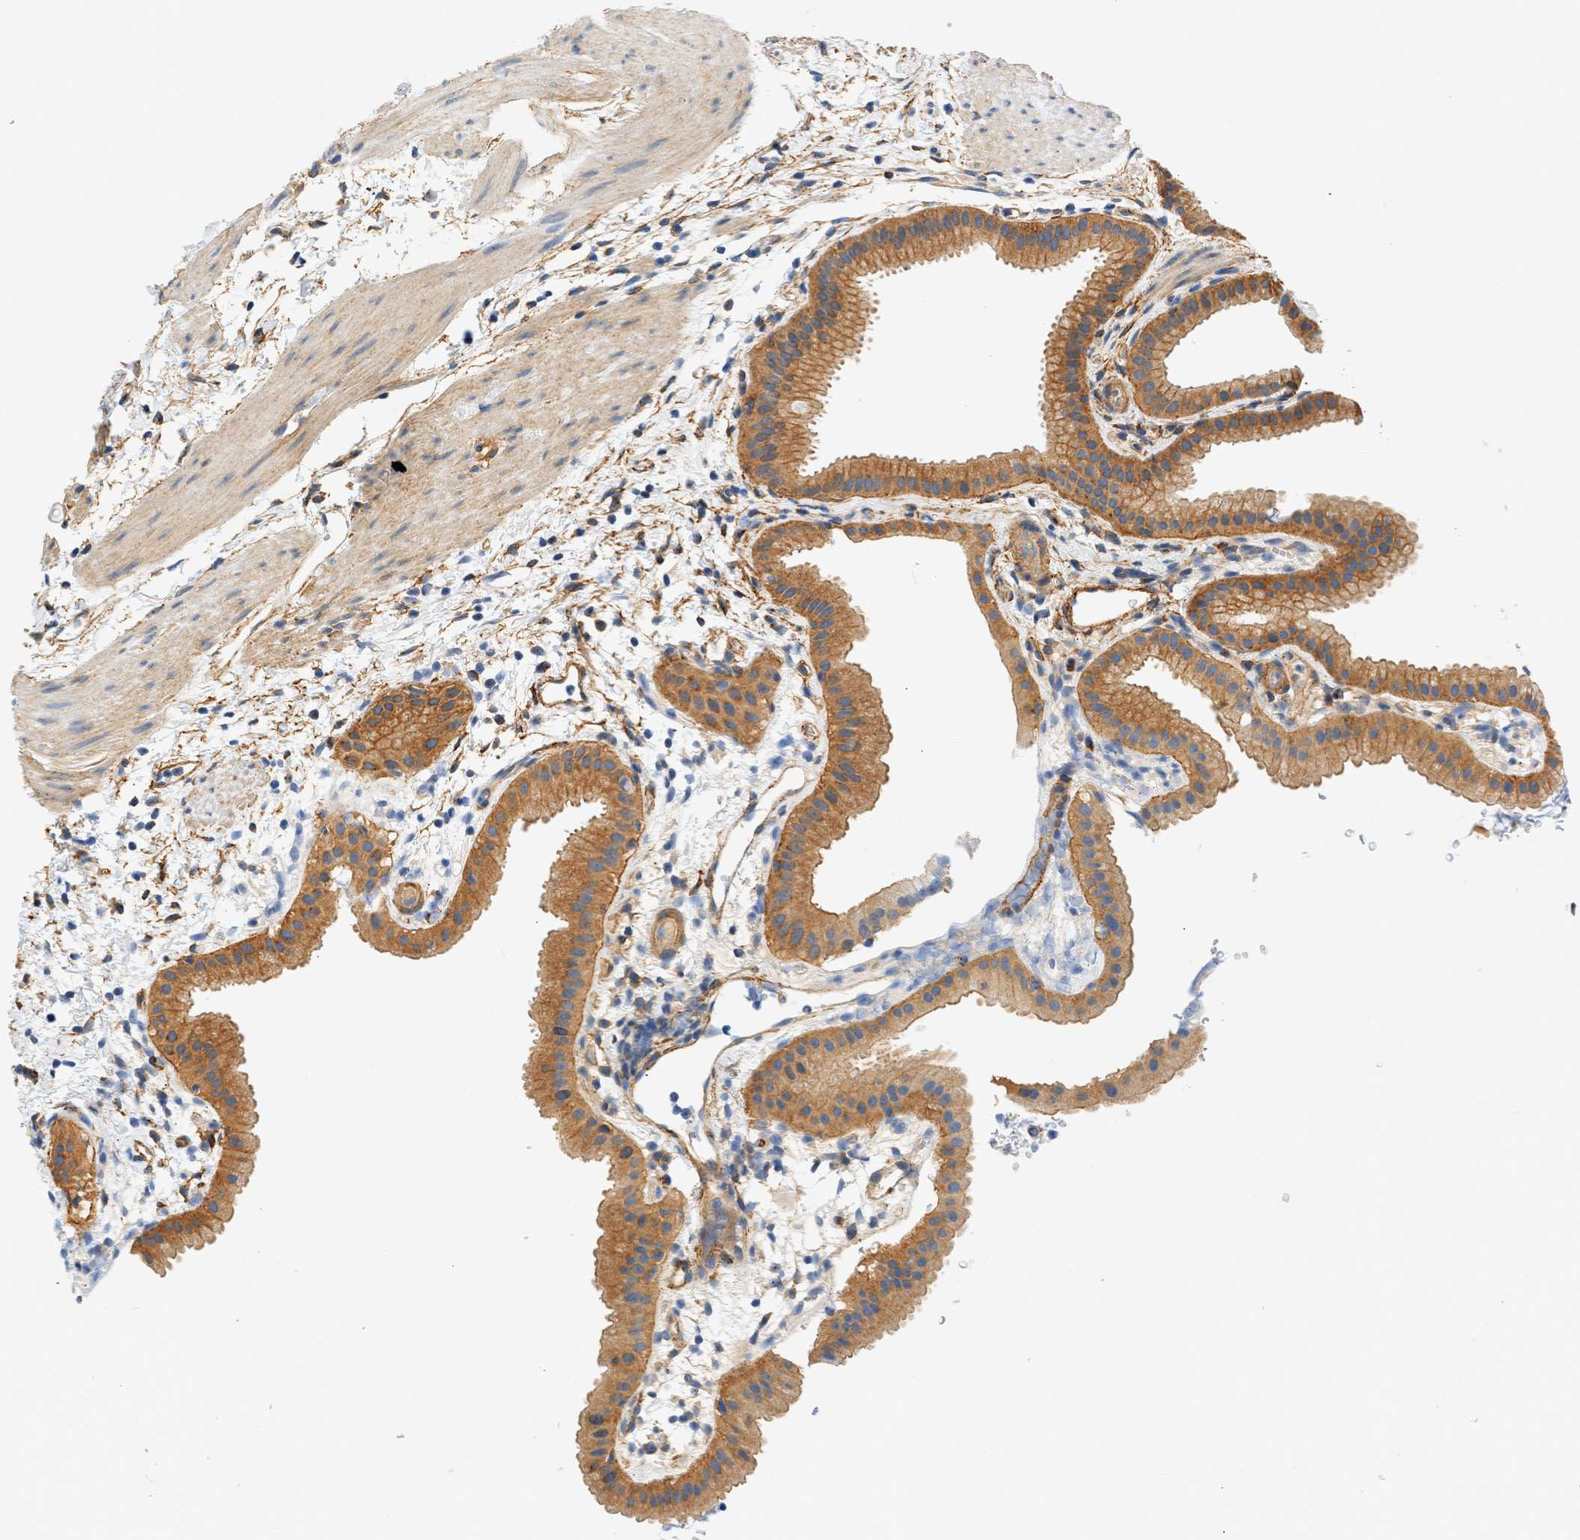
{"staining": {"intensity": "moderate", "quantity": ">75%", "location": "cytoplasmic/membranous"}, "tissue": "gallbladder", "cell_type": "Glandular cells", "image_type": "normal", "snomed": [{"axis": "morphology", "description": "Normal tissue, NOS"}, {"axis": "topography", "description": "Gallbladder"}], "caption": "Glandular cells display medium levels of moderate cytoplasmic/membranous staining in approximately >75% of cells in normal human gallbladder.", "gene": "SEPTIN2", "patient": {"sex": "female", "age": 64}}